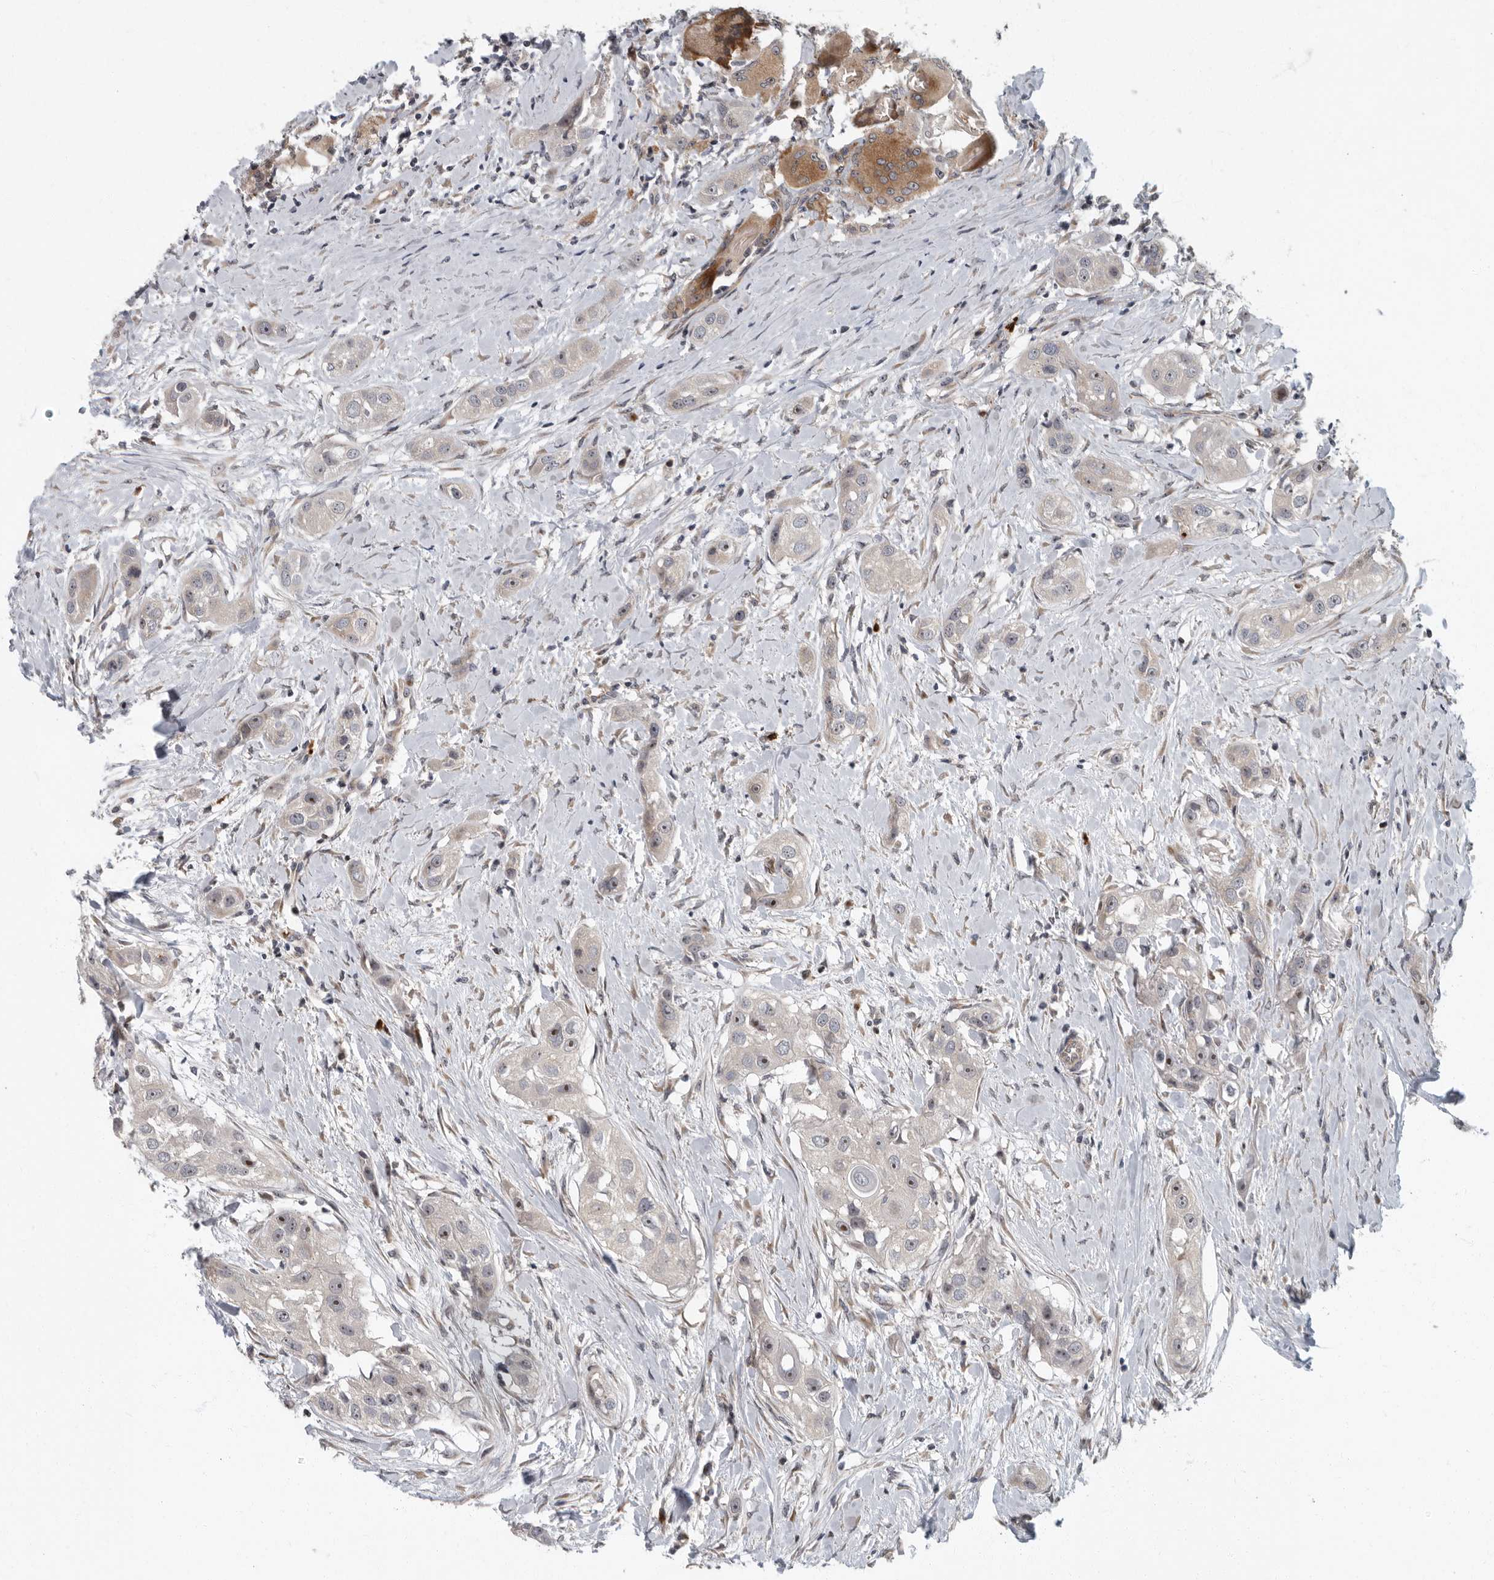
{"staining": {"intensity": "moderate", "quantity": "<25%", "location": "cytoplasmic/membranous,nuclear"}, "tissue": "head and neck cancer", "cell_type": "Tumor cells", "image_type": "cancer", "snomed": [{"axis": "morphology", "description": "Normal tissue, NOS"}, {"axis": "morphology", "description": "Squamous cell carcinoma, NOS"}, {"axis": "topography", "description": "Skeletal muscle"}, {"axis": "topography", "description": "Head-Neck"}], "caption": "Head and neck cancer (squamous cell carcinoma) stained with immunohistochemistry reveals moderate cytoplasmic/membranous and nuclear expression in about <25% of tumor cells. (brown staining indicates protein expression, while blue staining denotes nuclei).", "gene": "PDCD11", "patient": {"sex": "male", "age": 51}}